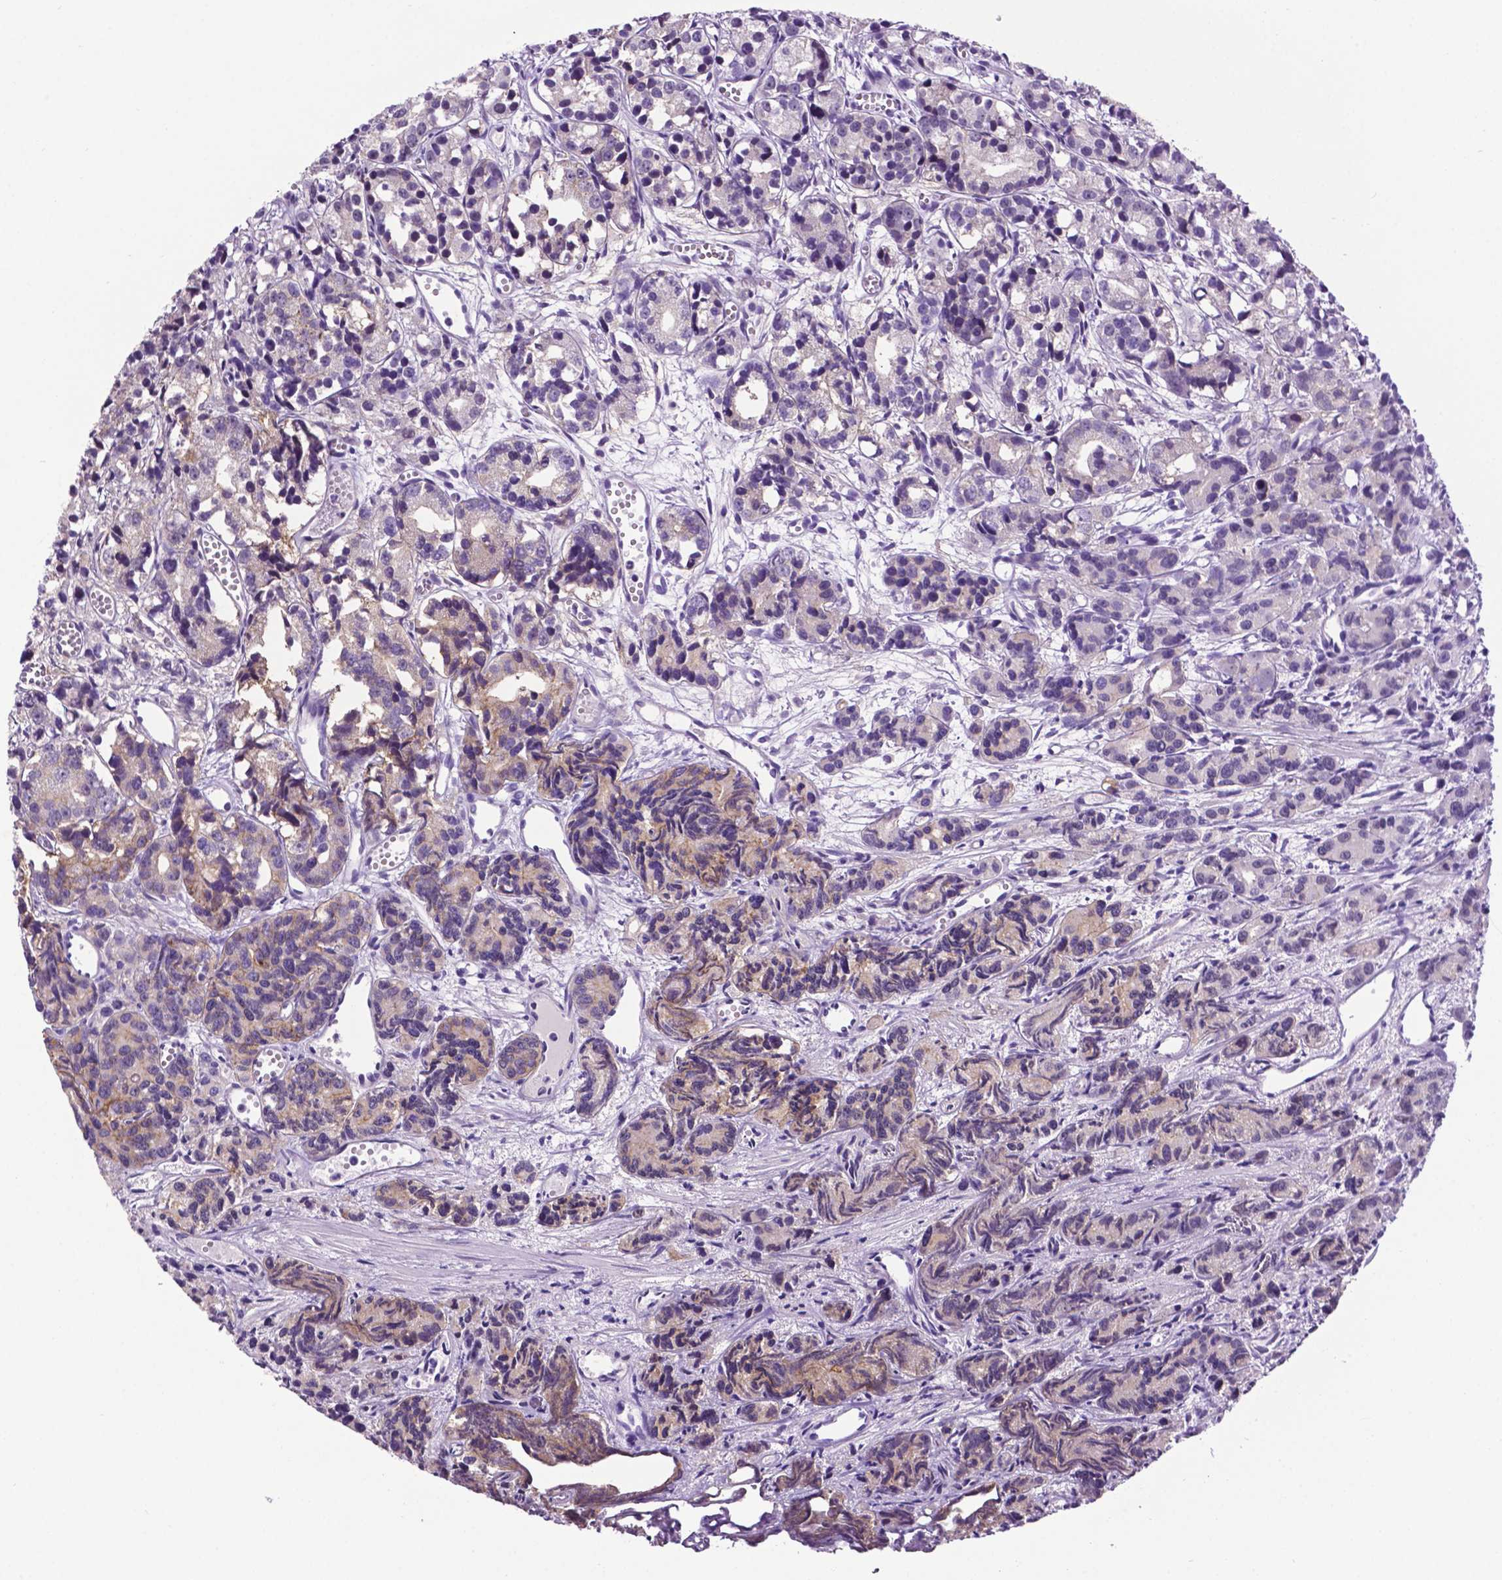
{"staining": {"intensity": "moderate", "quantity": "25%-75%", "location": "cytoplasmic/membranous"}, "tissue": "prostate cancer", "cell_type": "Tumor cells", "image_type": "cancer", "snomed": [{"axis": "morphology", "description": "Adenocarcinoma, High grade"}, {"axis": "topography", "description": "Prostate"}], "caption": "IHC staining of prostate cancer, which demonstrates medium levels of moderate cytoplasmic/membranous staining in about 25%-75% of tumor cells indicating moderate cytoplasmic/membranous protein positivity. The staining was performed using DAB (brown) for protein detection and nuclei were counterstained in hematoxylin (blue).", "gene": "TACSTD2", "patient": {"sex": "male", "age": 77}}